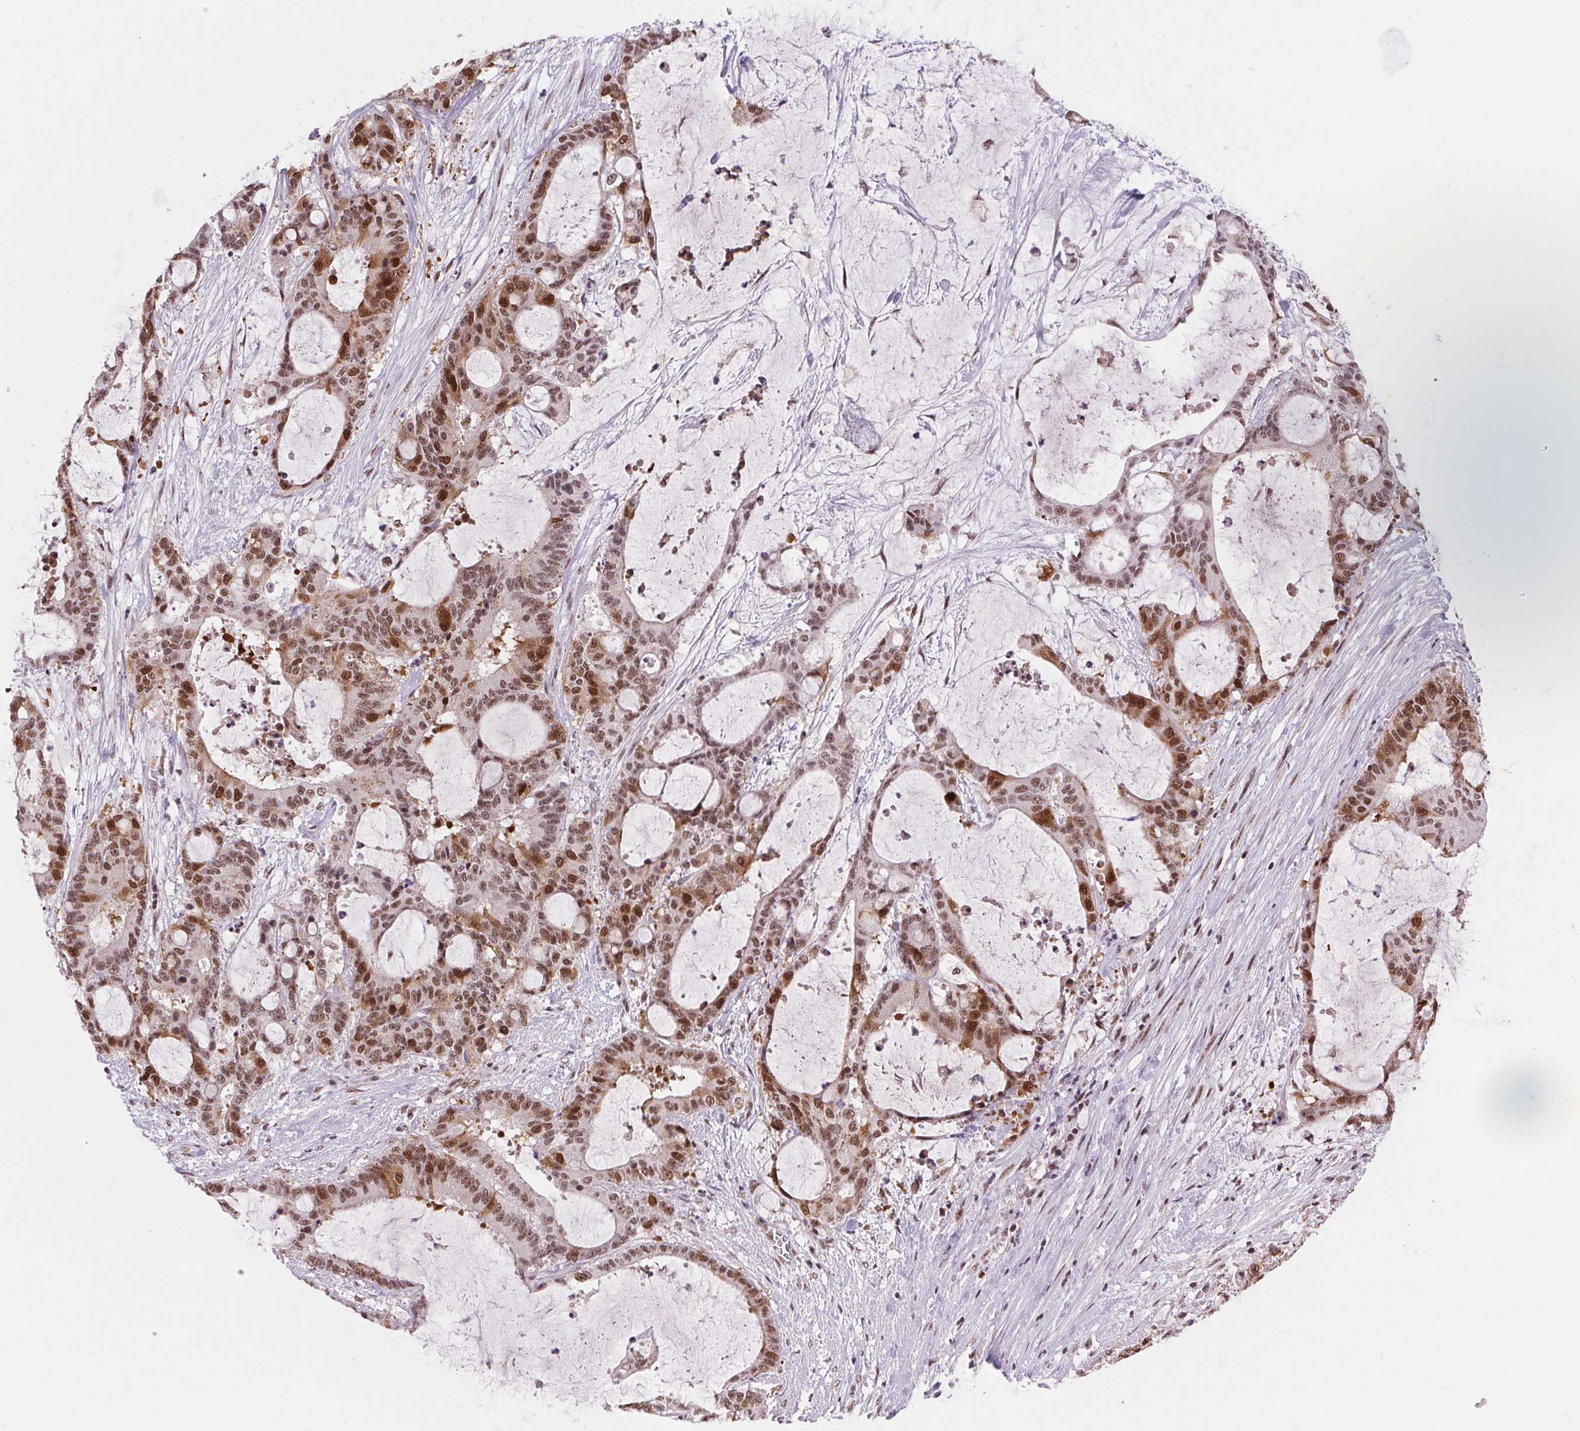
{"staining": {"intensity": "moderate", "quantity": ">75%", "location": "nuclear"}, "tissue": "liver cancer", "cell_type": "Tumor cells", "image_type": "cancer", "snomed": [{"axis": "morphology", "description": "Normal tissue, NOS"}, {"axis": "morphology", "description": "Cholangiocarcinoma"}, {"axis": "topography", "description": "Liver"}, {"axis": "topography", "description": "Peripheral nerve tissue"}], "caption": "Immunohistochemical staining of human liver cancer (cholangiocarcinoma) exhibits moderate nuclear protein positivity in about >75% of tumor cells.", "gene": "CD2BP2", "patient": {"sex": "female", "age": 73}}